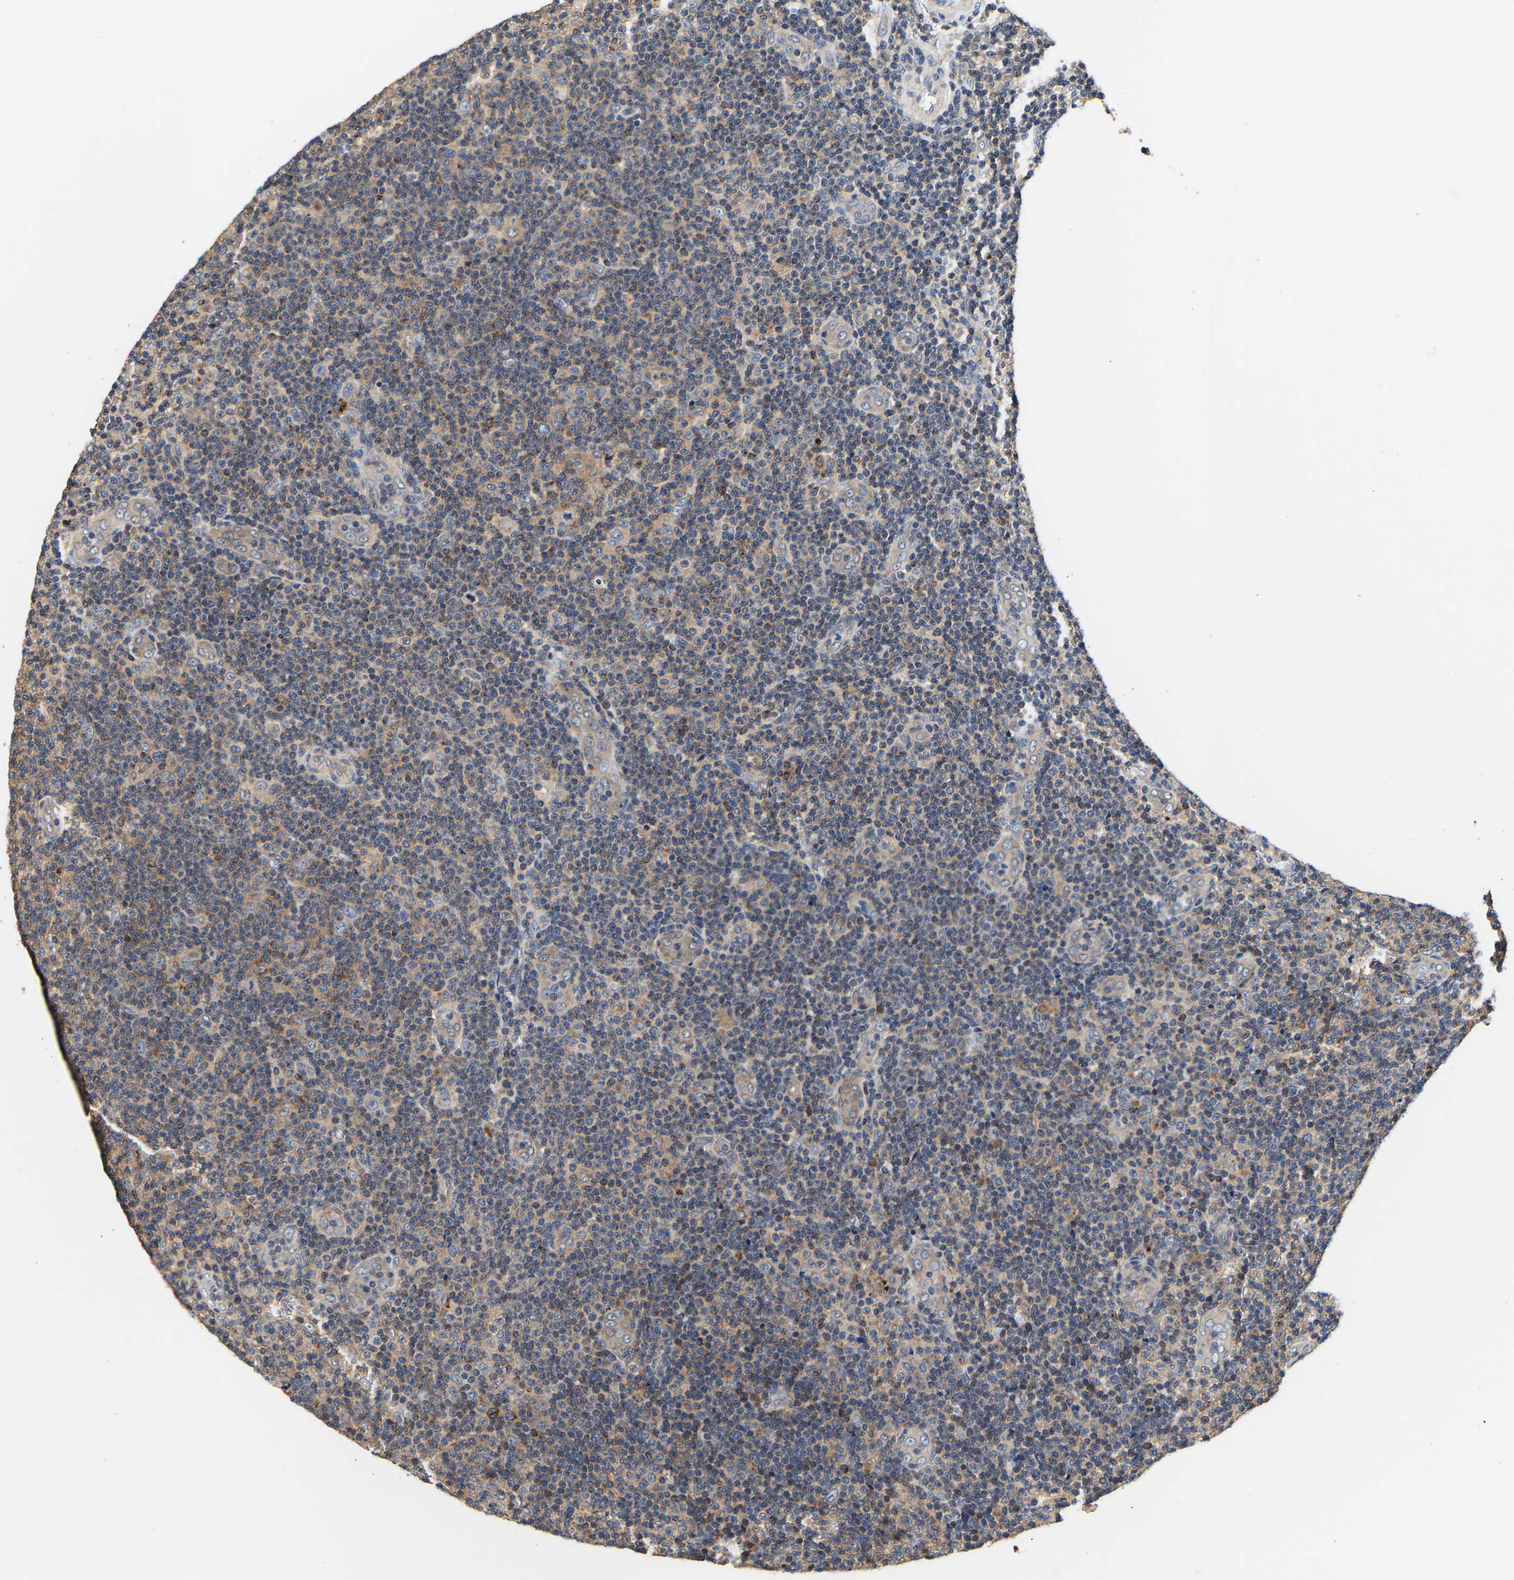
{"staining": {"intensity": "weak", "quantity": "25%-75%", "location": "cytoplasmic/membranous"}, "tissue": "lymphoma", "cell_type": "Tumor cells", "image_type": "cancer", "snomed": [{"axis": "morphology", "description": "Malignant lymphoma, non-Hodgkin's type, Low grade"}, {"axis": "topography", "description": "Lymph node"}], "caption": "IHC staining of lymphoma, which reveals low levels of weak cytoplasmic/membranous expression in about 25%-75% of tumor cells indicating weak cytoplasmic/membranous protein staining. The staining was performed using DAB (3,3'-diaminobenzidine) (brown) for protein detection and nuclei were counterstained in hematoxylin (blue).", "gene": "LRBA", "patient": {"sex": "male", "age": 83}}